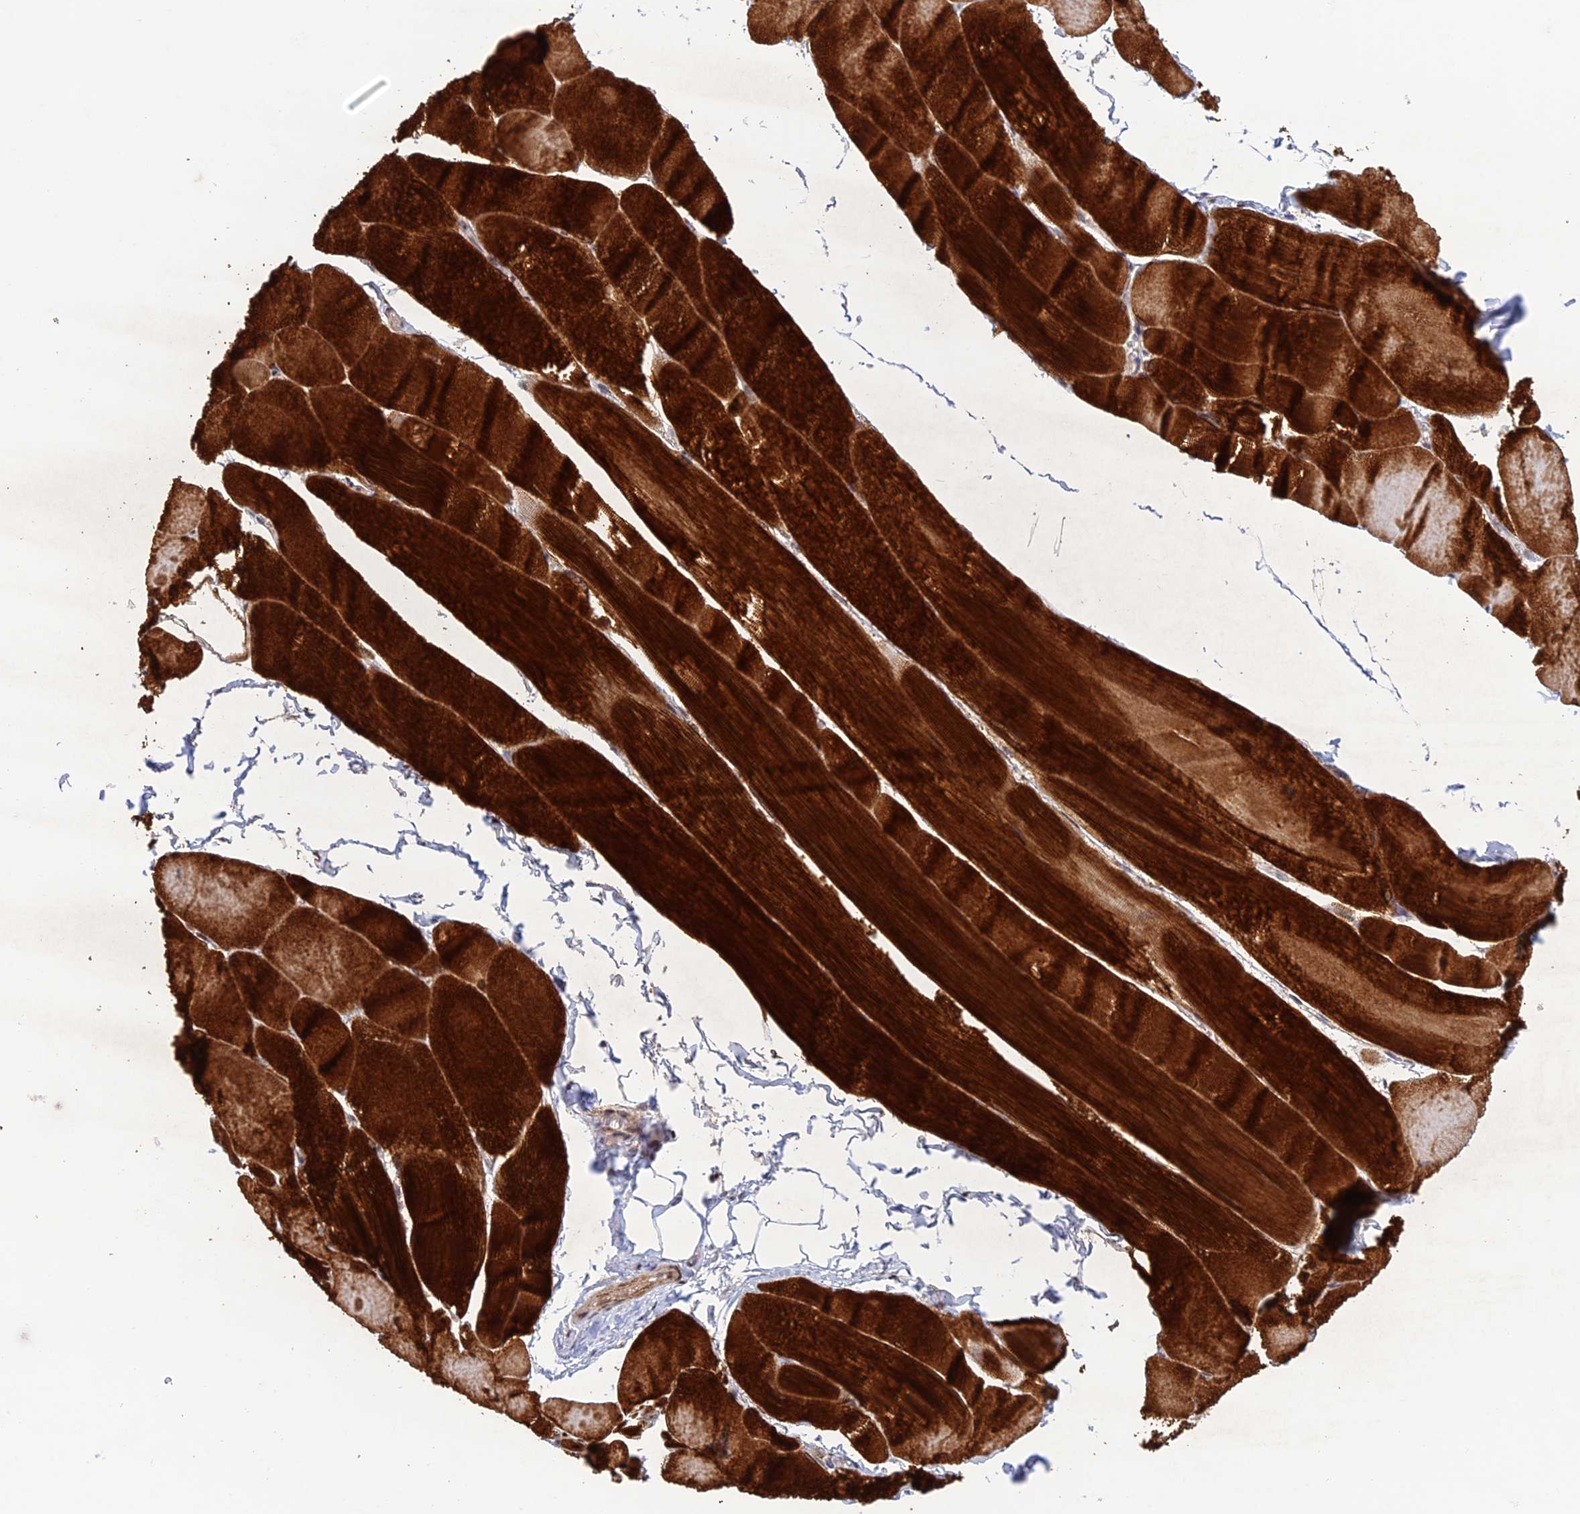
{"staining": {"intensity": "strong", "quantity": ">75%", "location": "cytoplasmic/membranous"}, "tissue": "skeletal muscle", "cell_type": "Myocytes", "image_type": "normal", "snomed": [{"axis": "morphology", "description": "Normal tissue, NOS"}, {"axis": "morphology", "description": "Basal cell carcinoma"}, {"axis": "topography", "description": "Skeletal muscle"}], "caption": "An image of human skeletal muscle stained for a protein reveals strong cytoplasmic/membranous brown staining in myocytes.", "gene": "WDR55", "patient": {"sex": "female", "age": 64}}